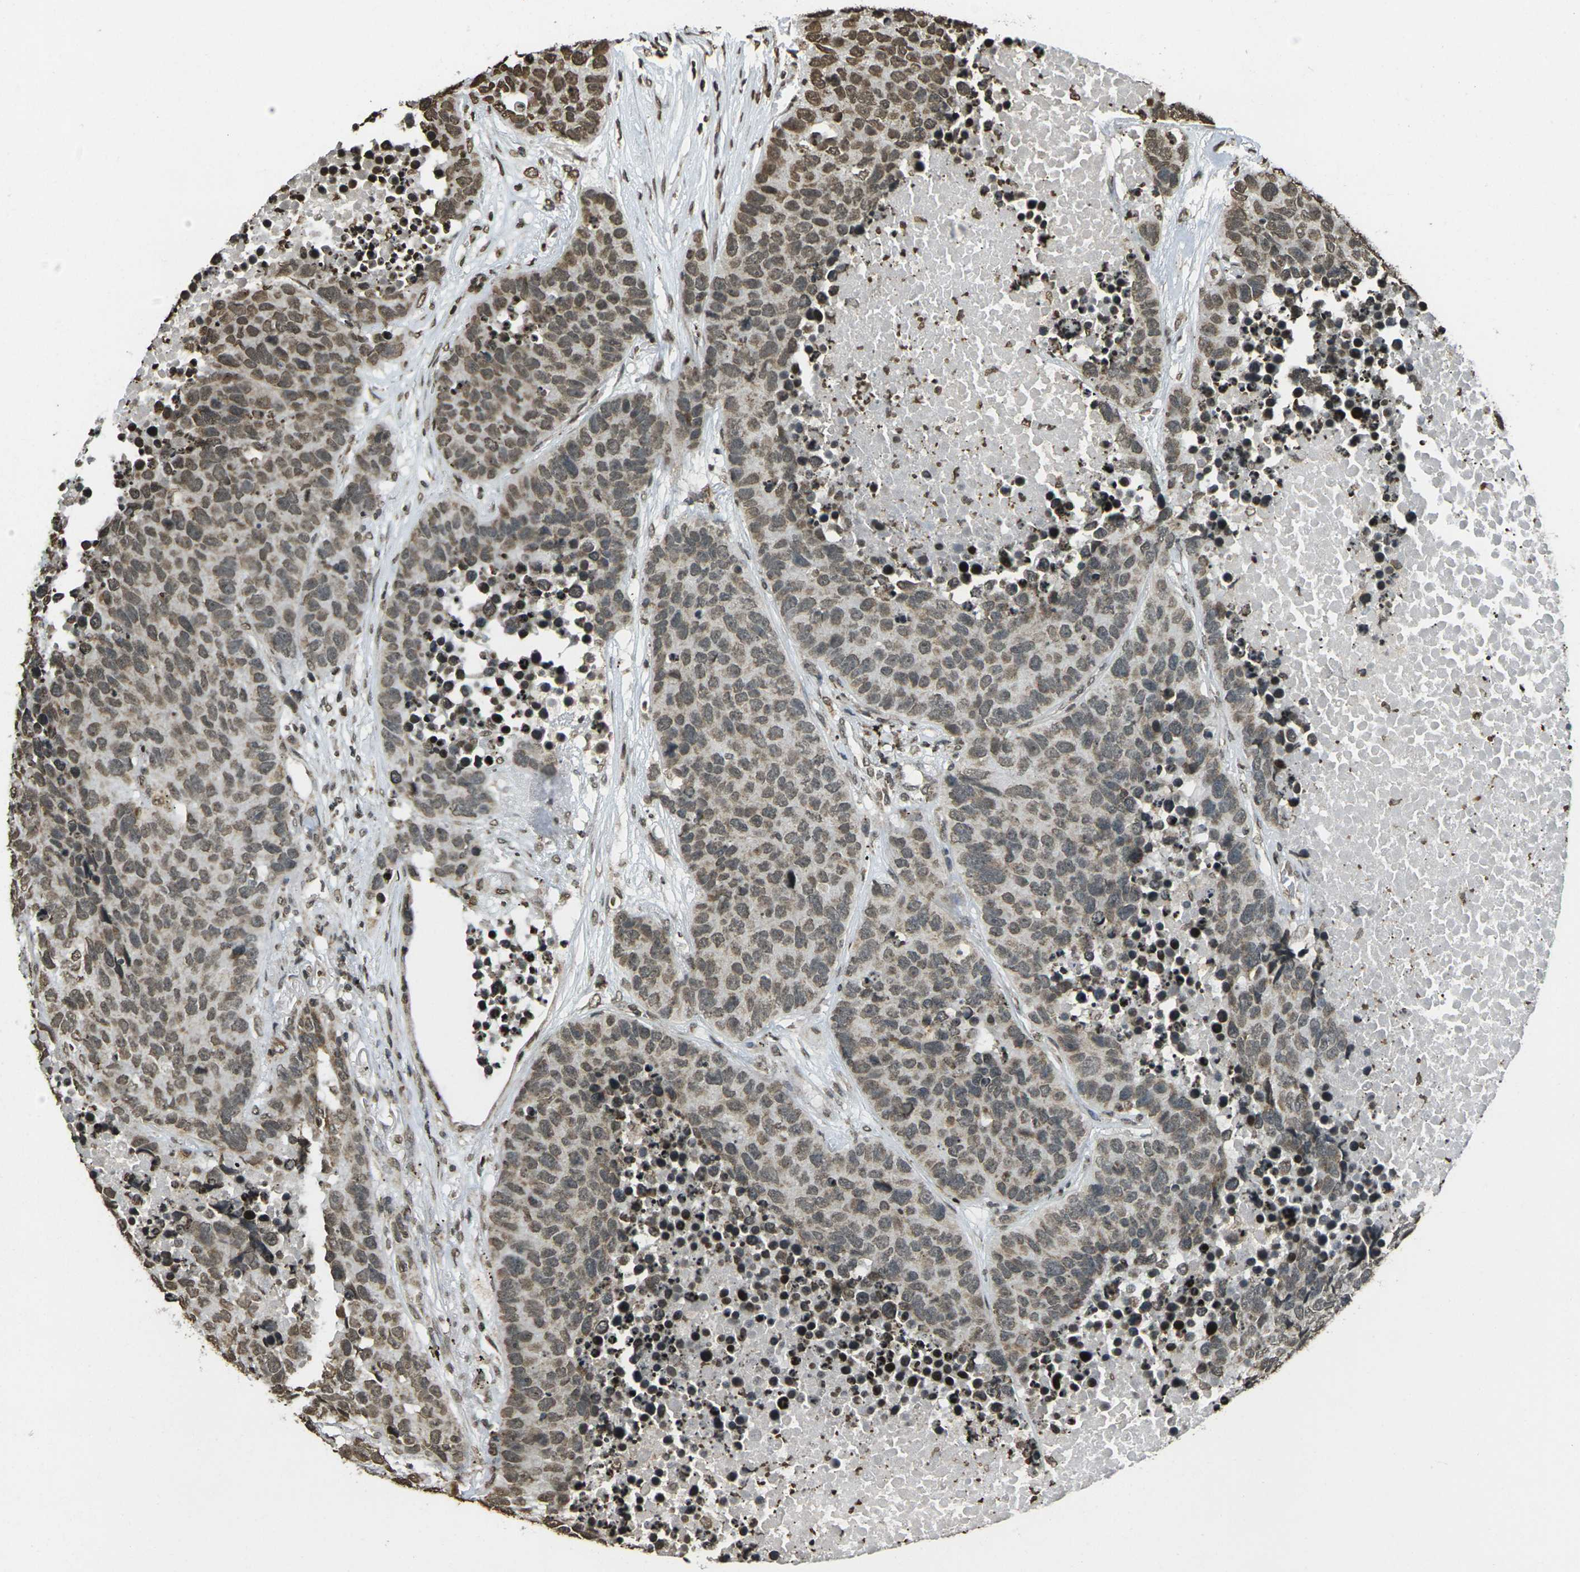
{"staining": {"intensity": "moderate", "quantity": ">75%", "location": "nuclear"}, "tissue": "carcinoid", "cell_type": "Tumor cells", "image_type": "cancer", "snomed": [{"axis": "morphology", "description": "Carcinoid, malignant, NOS"}, {"axis": "topography", "description": "Lung"}], "caption": "About >75% of tumor cells in human malignant carcinoid exhibit moderate nuclear protein expression as visualized by brown immunohistochemical staining.", "gene": "NEUROG2", "patient": {"sex": "male", "age": 60}}